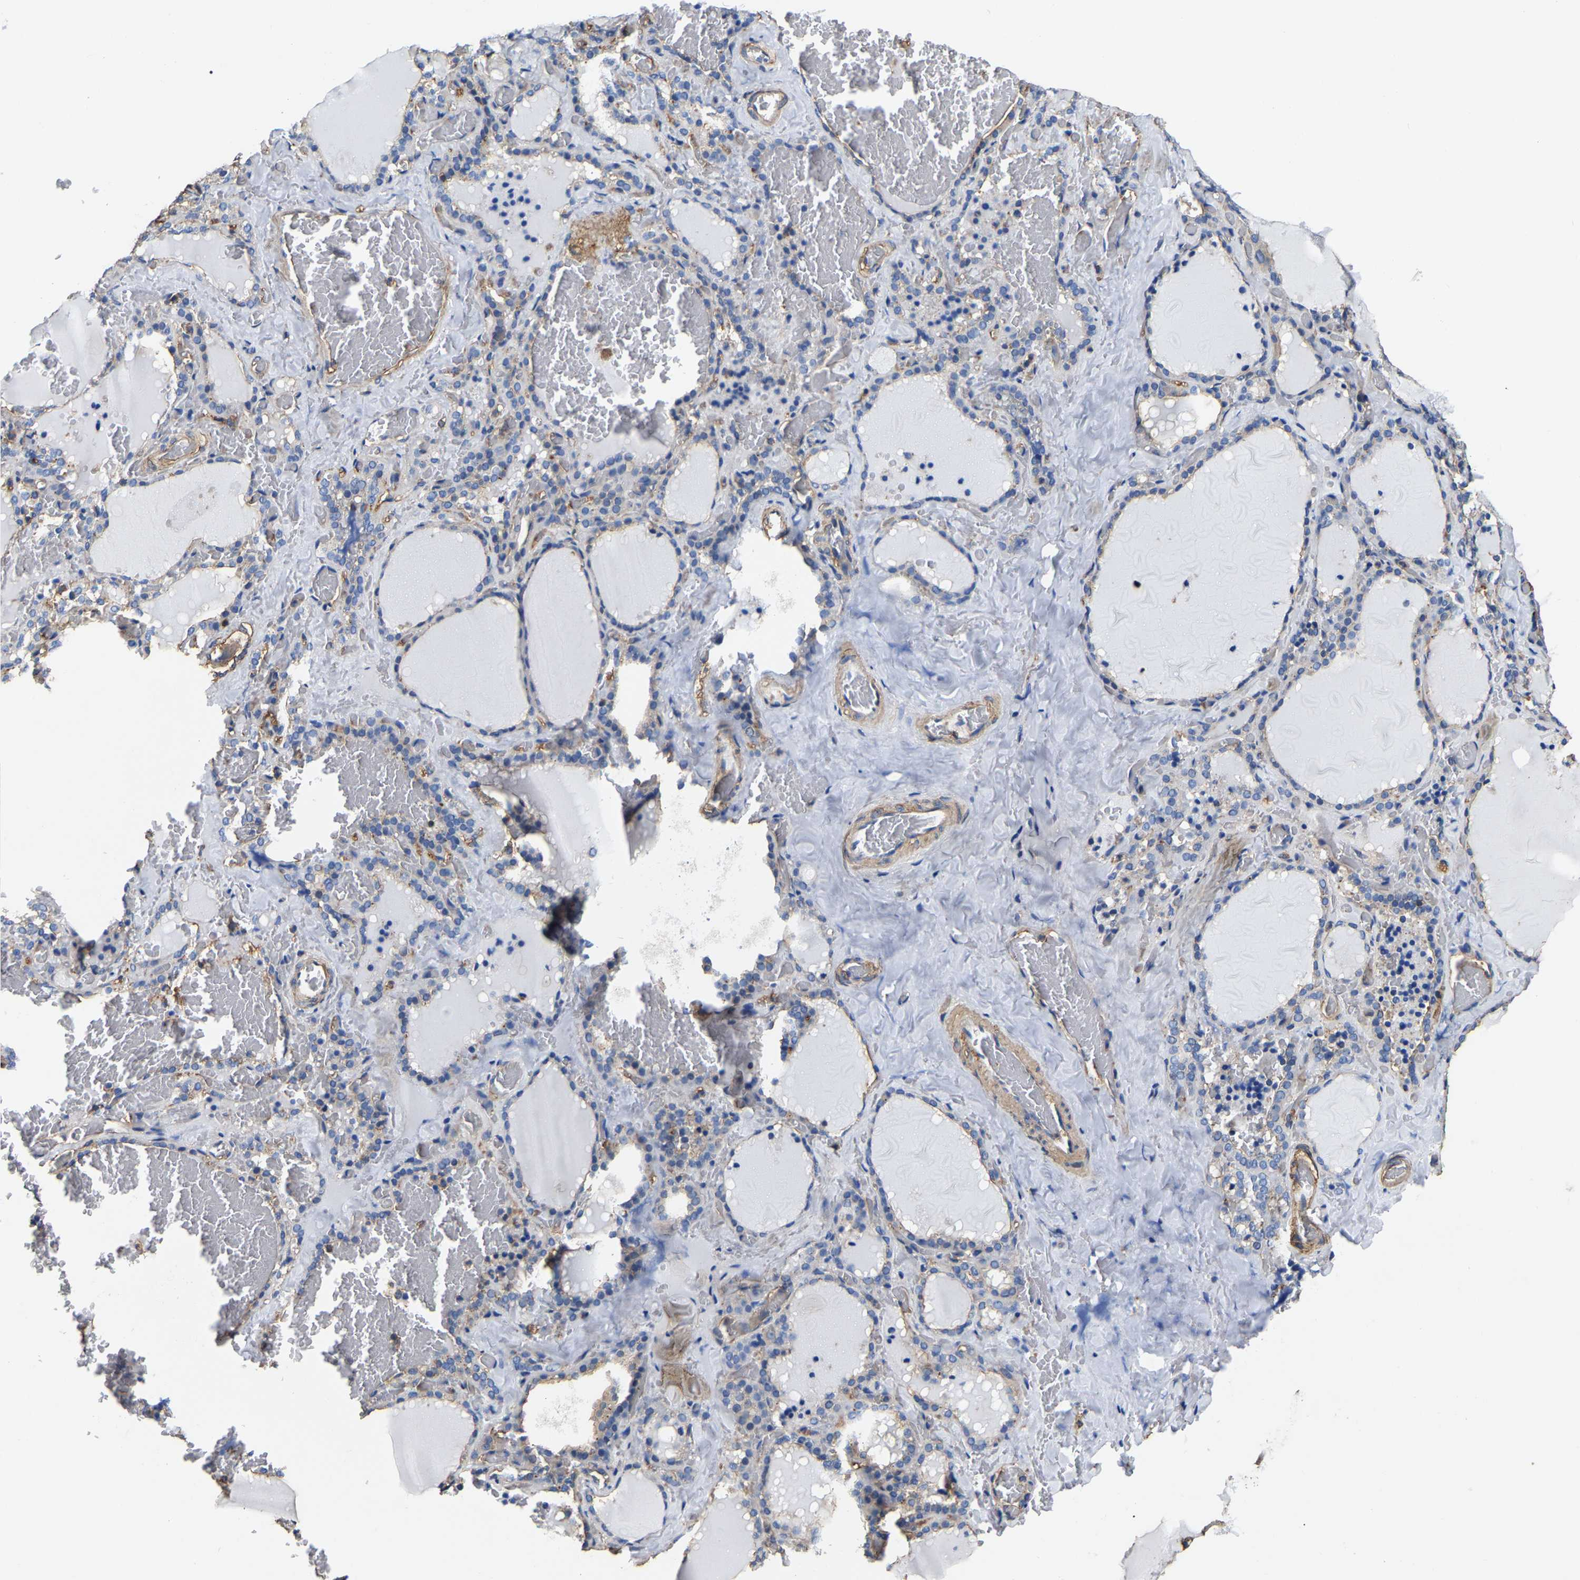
{"staining": {"intensity": "negative", "quantity": "none", "location": "none"}, "tissue": "thyroid gland", "cell_type": "Glandular cells", "image_type": "normal", "snomed": [{"axis": "morphology", "description": "Normal tissue, NOS"}, {"axis": "topography", "description": "Thyroid gland"}], "caption": "Thyroid gland stained for a protein using IHC exhibits no positivity glandular cells.", "gene": "ARMT1", "patient": {"sex": "female", "age": 22}}